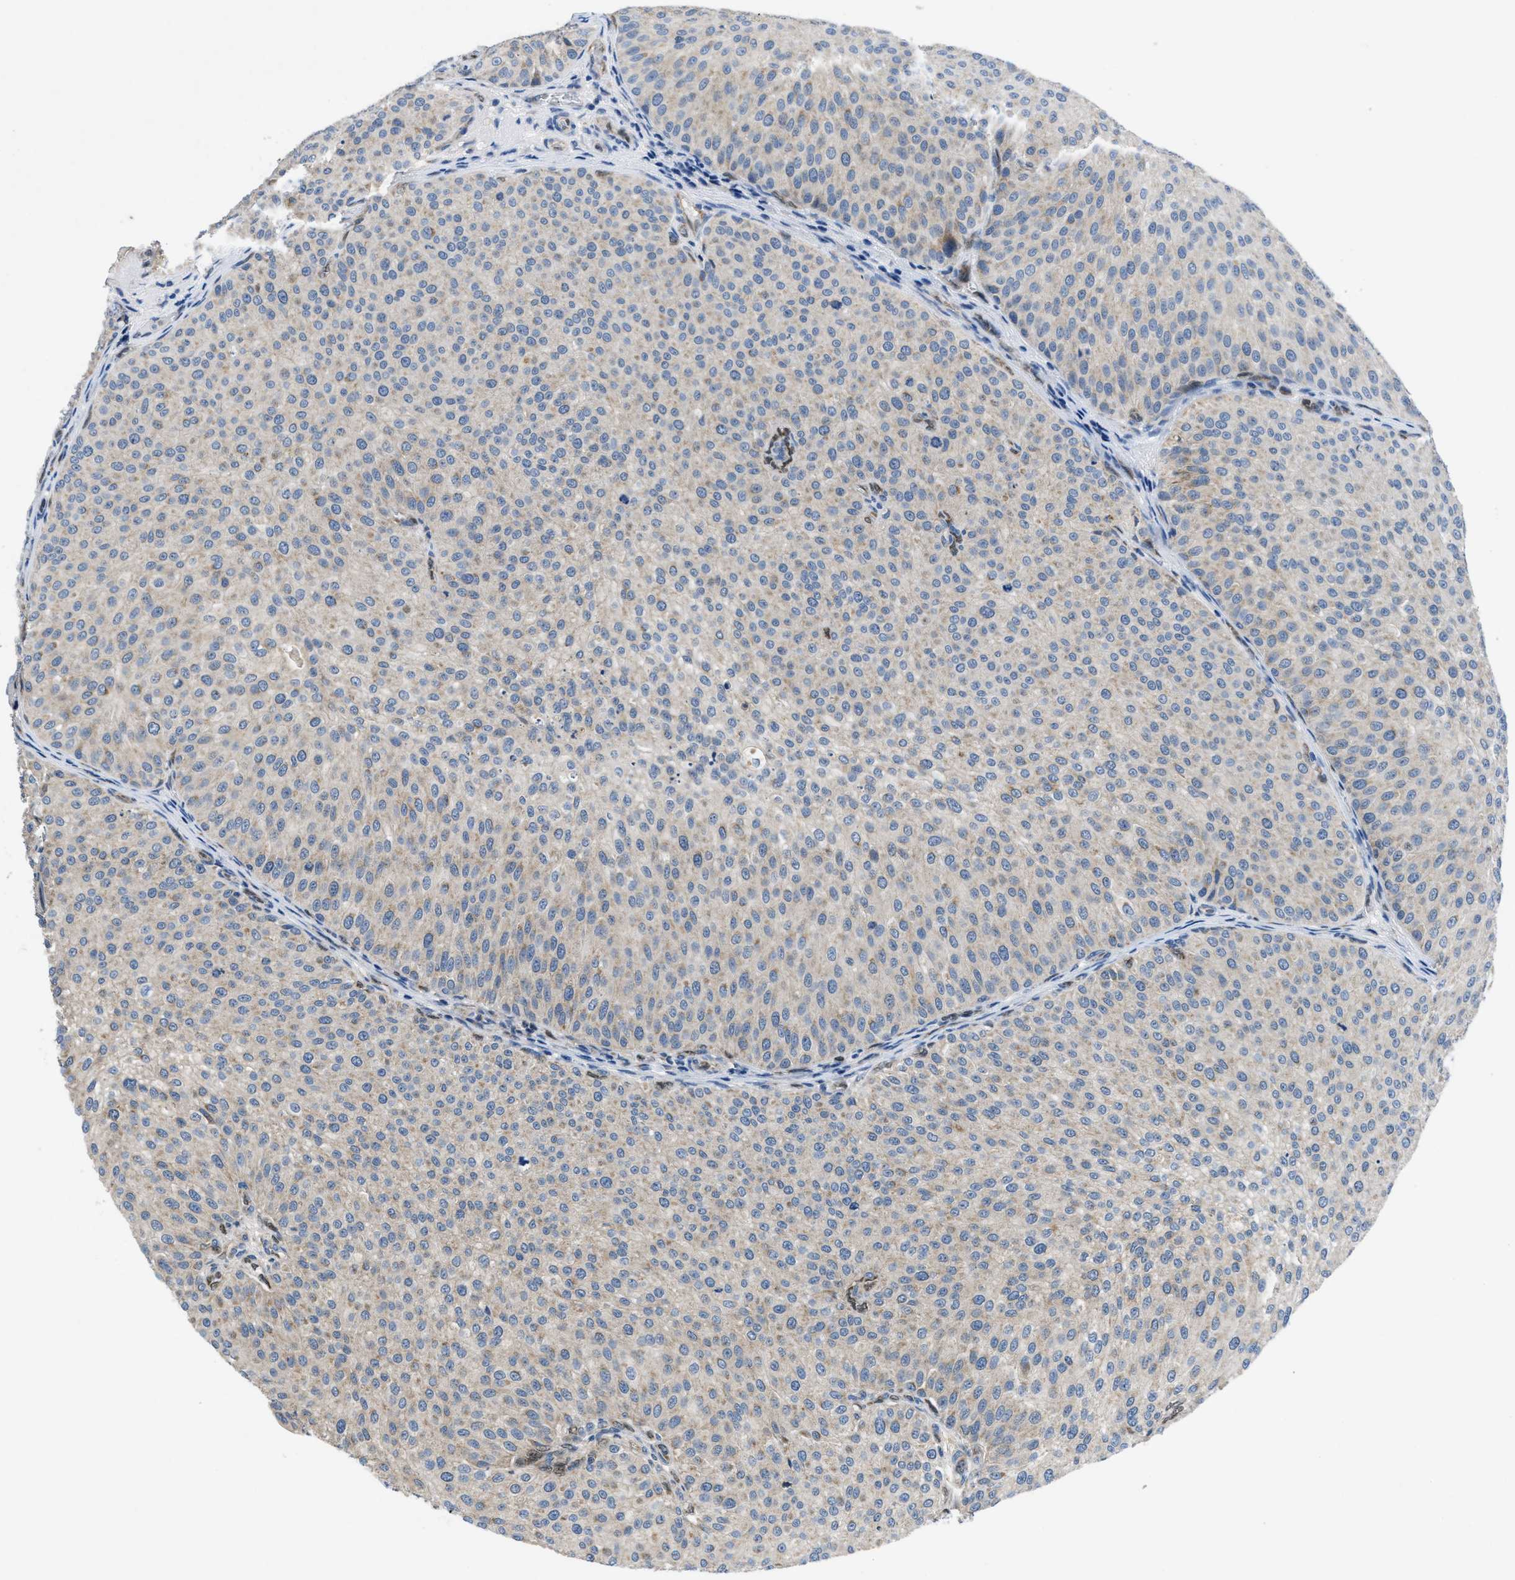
{"staining": {"intensity": "weak", "quantity": "25%-75%", "location": "cytoplasmic/membranous"}, "tissue": "urothelial cancer", "cell_type": "Tumor cells", "image_type": "cancer", "snomed": [{"axis": "morphology", "description": "Urothelial carcinoma, Low grade"}, {"axis": "topography", "description": "Smooth muscle"}, {"axis": "topography", "description": "Urinary bladder"}], "caption": "Weak cytoplasmic/membranous positivity is seen in approximately 25%-75% of tumor cells in low-grade urothelial carcinoma.", "gene": "PNKD", "patient": {"sex": "male", "age": 60}}